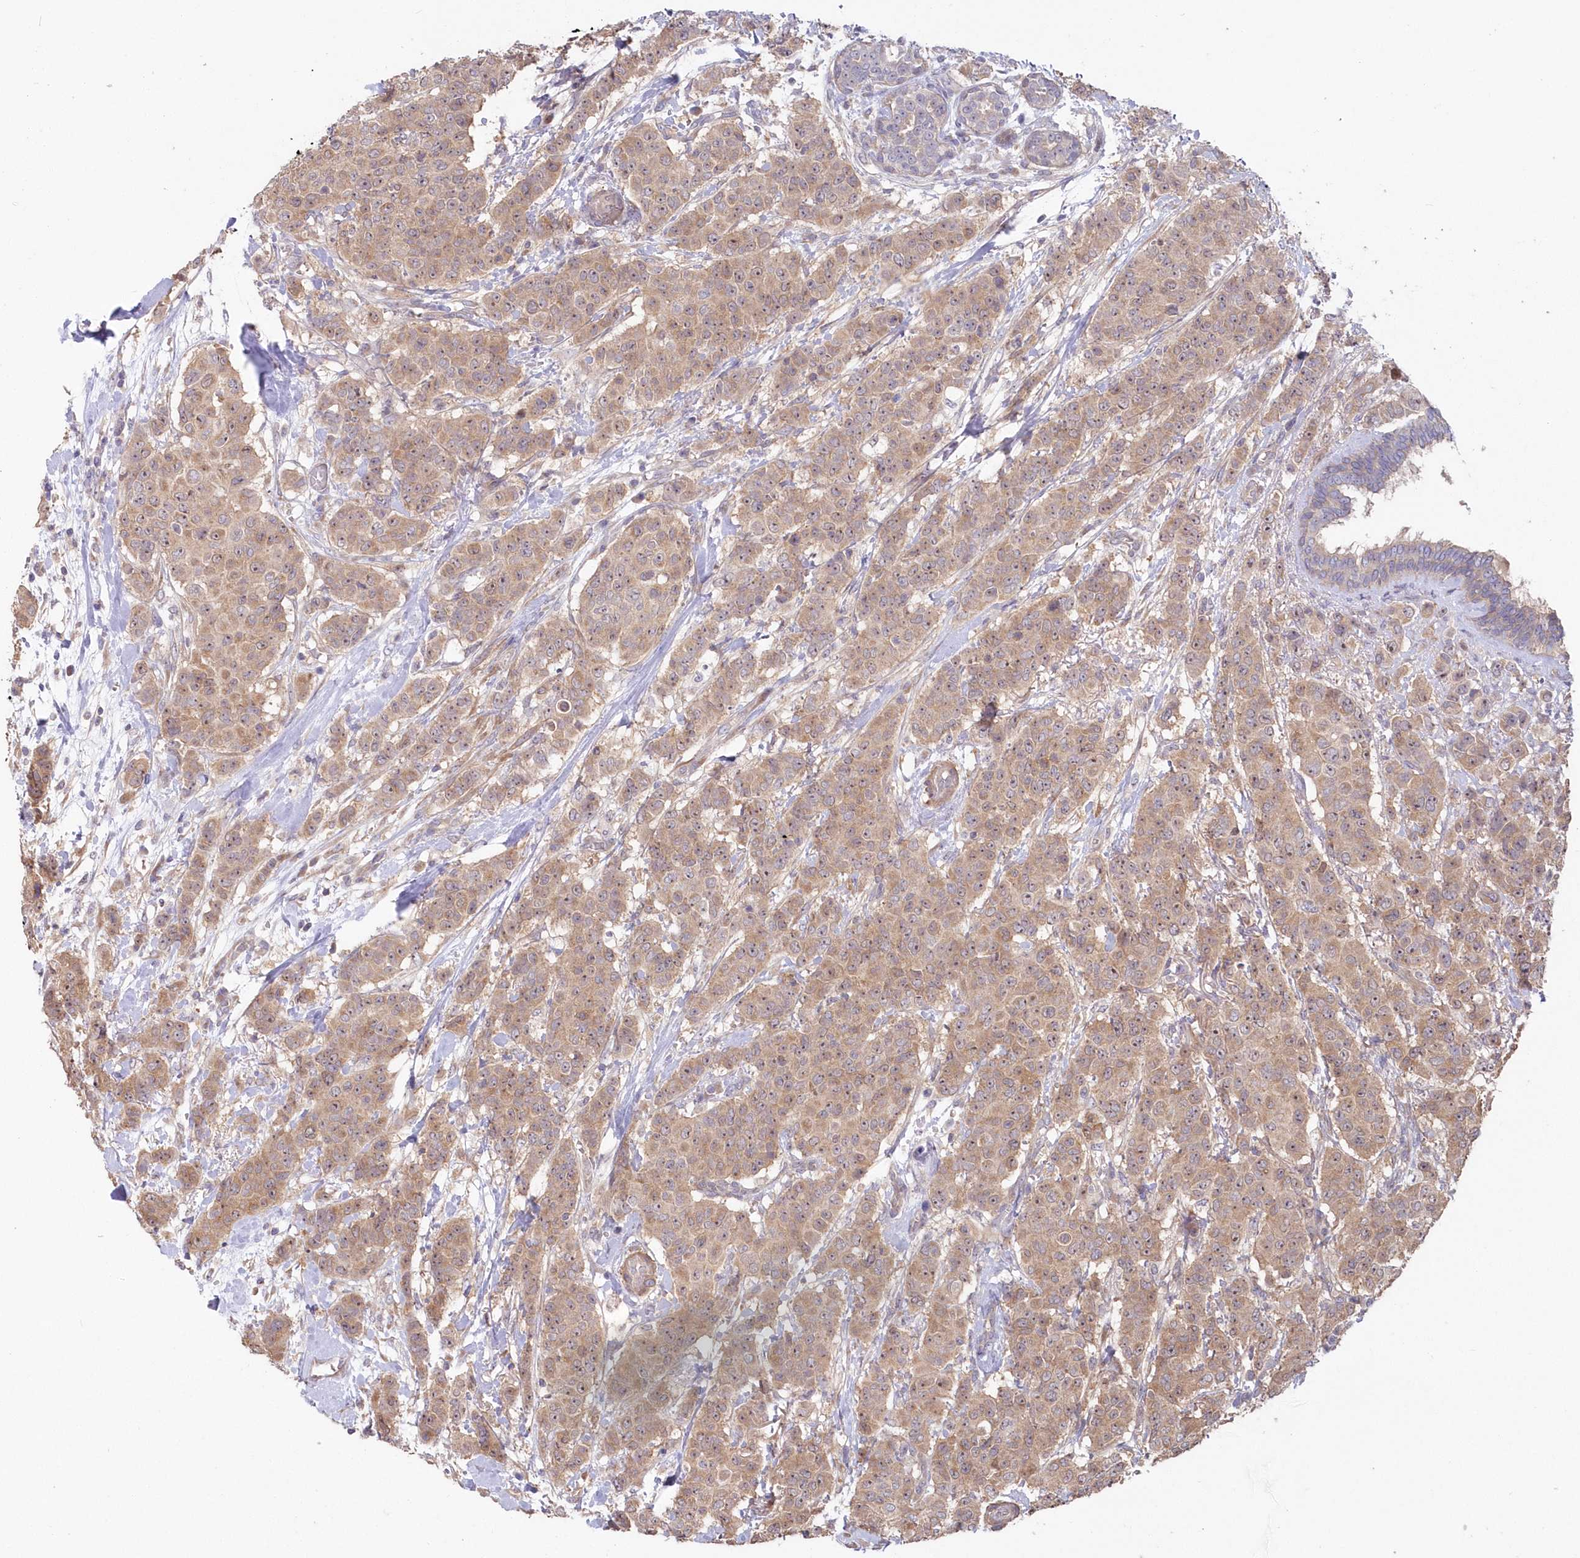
{"staining": {"intensity": "weak", "quantity": ">75%", "location": "cytoplasmic/membranous,nuclear"}, "tissue": "breast cancer", "cell_type": "Tumor cells", "image_type": "cancer", "snomed": [{"axis": "morphology", "description": "Duct carcinoma"}, {"axis": "topography", "description": "Breast"}], "caption": "Tumor cells demonstrate weak cytoplasmic/membranous and nuclear staining in about >75% of cells in breast cancer (invasive ductal carcinoma).", "gene": "TBCA", "patient": {"sex": "female", "age": 40}}